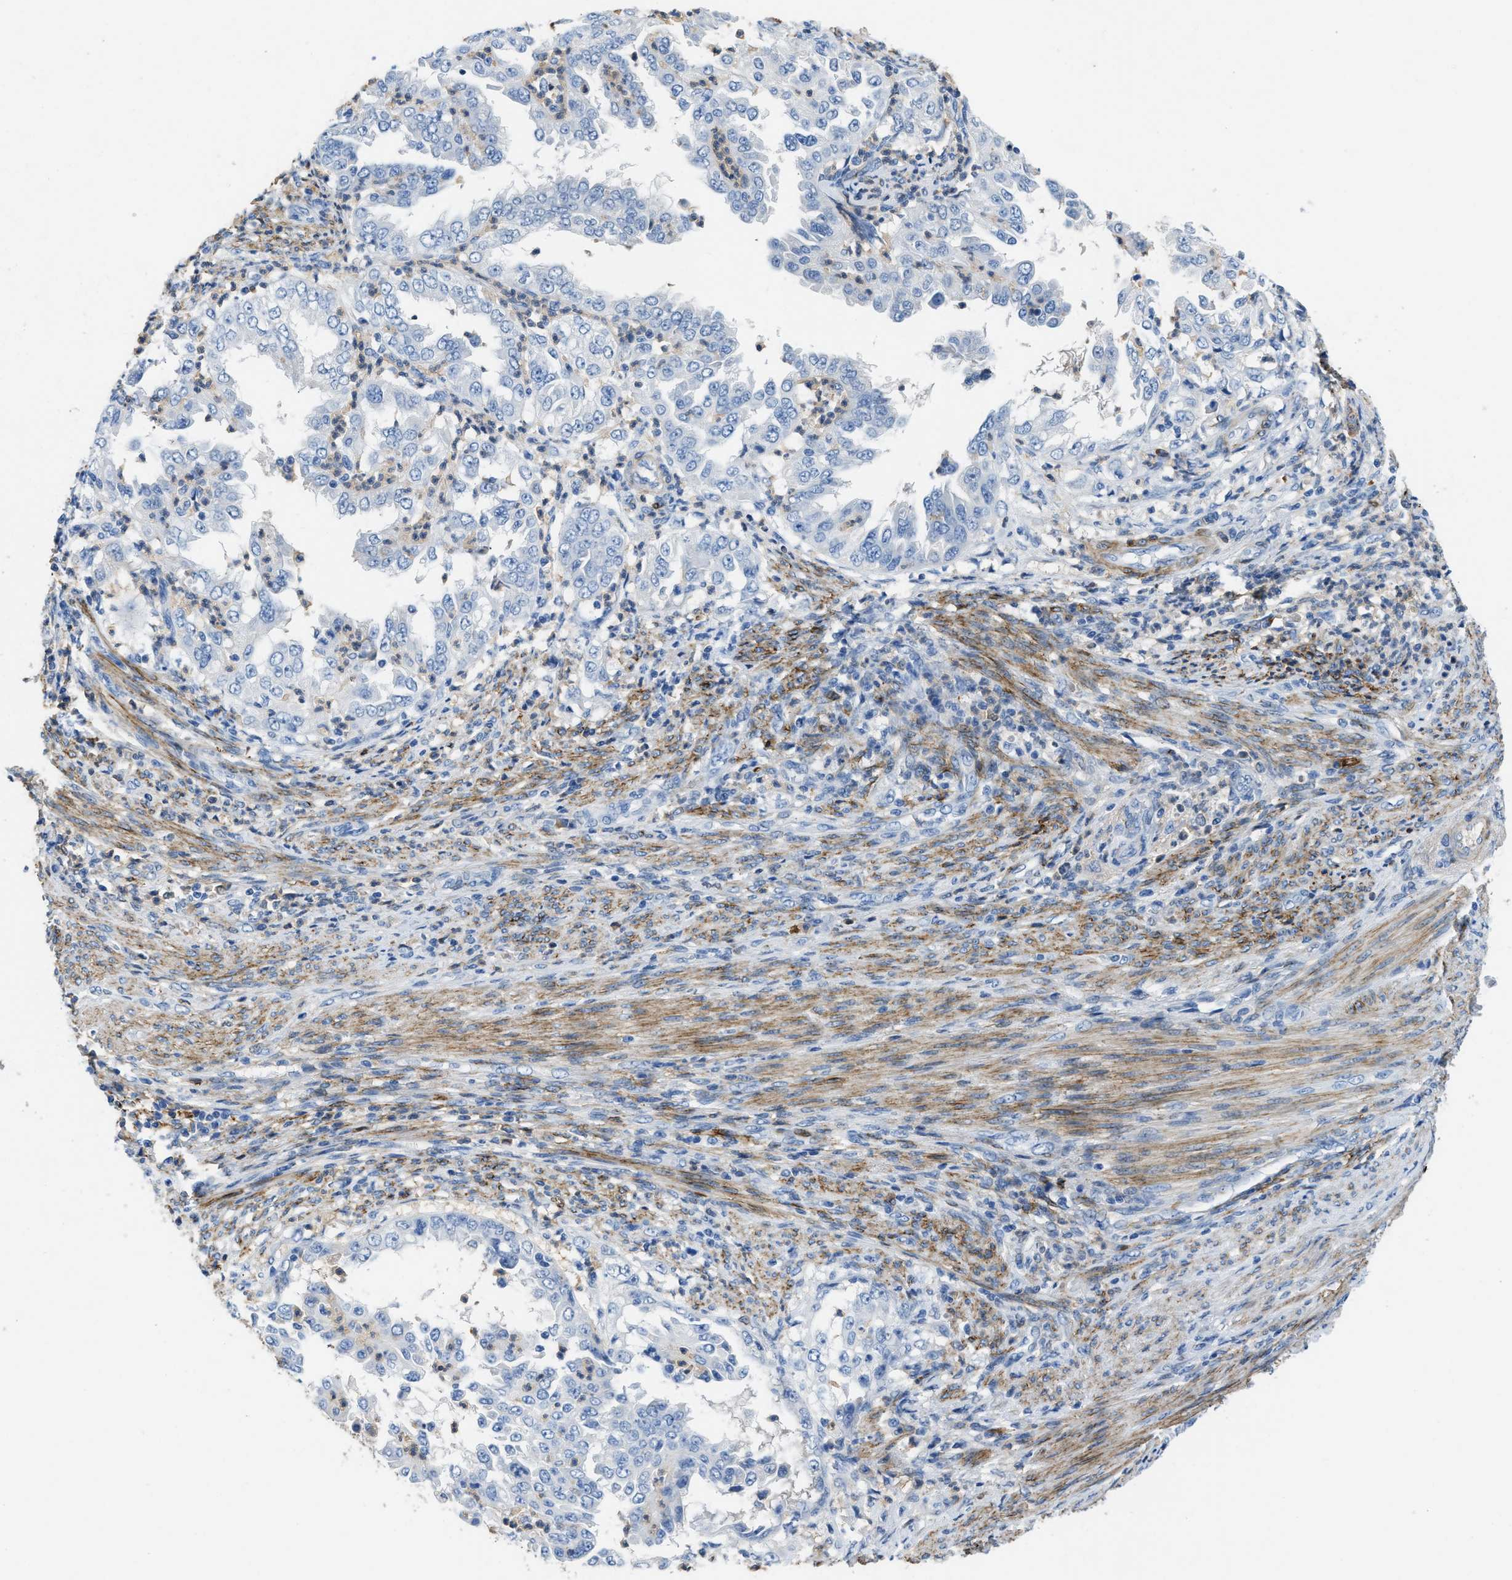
{"staining": {"intensity": "negative", "quantity": "none", "location": "none"}, "tissue": "endometrial cancer", "cell_type": "Tumor cells", "image_type": "cancer", "snomed": [{"axis": "morphology", "description": "Adenocarcinoma, NOS"}, {"axis": "topography", "description": "Endometrium"}], "caption": "Immunohistochemistry histopathology image of neoplastic tissue: endometrial cancer (adenocarcinoma) stained with DAB (3,3'-diaminobenzidine) reveals no significant protein staining in tumor cells.", "gene": "SPEG", "patient": {"sex": "female", "age": 85}}